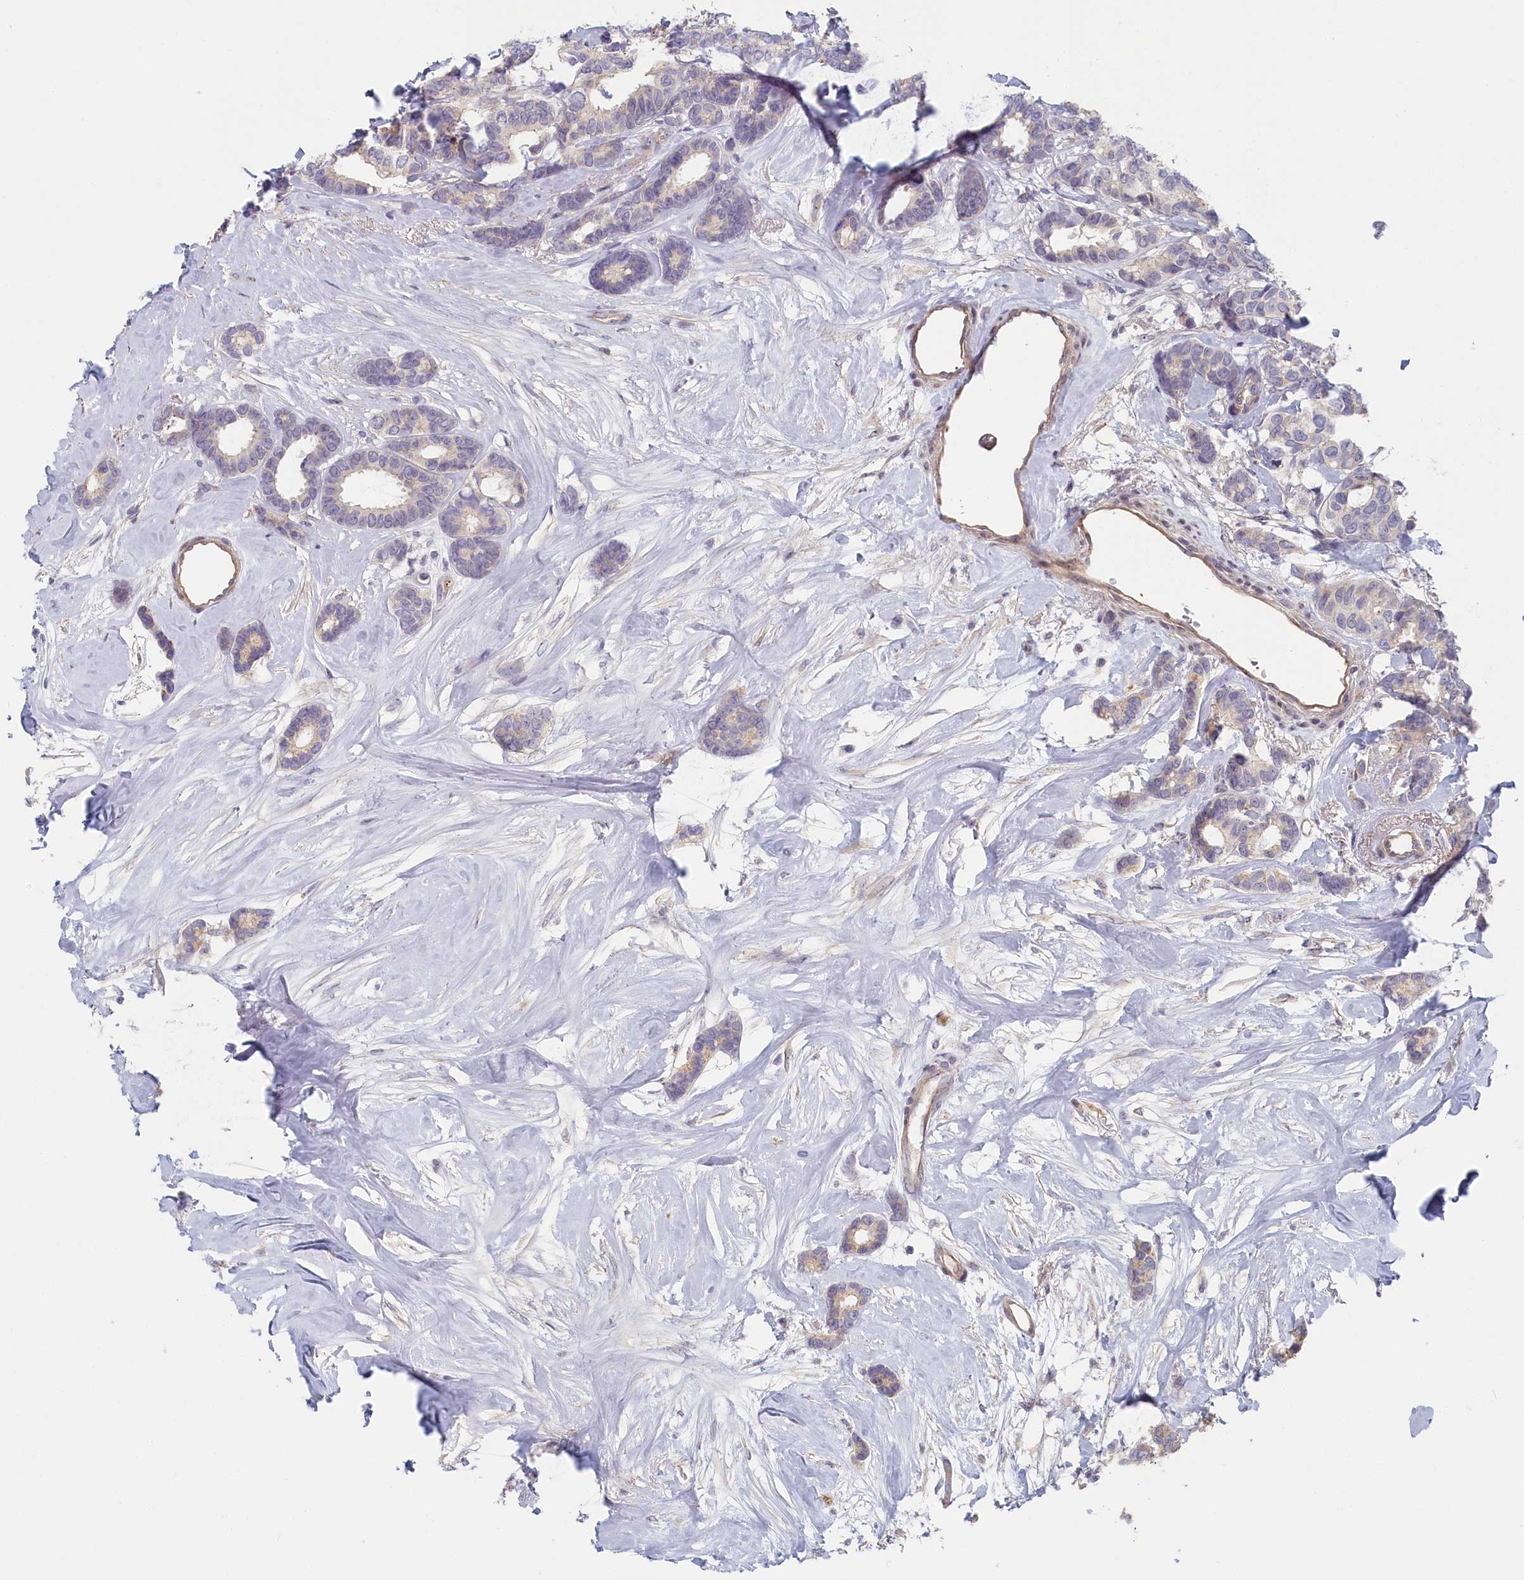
{"staining": {"intensity": "negative", "quantity": "none", "location": "none"}, "tissue": "breast cancer", "cell_type": "Tumor cells", "image_type": "cancer", "snomed": [{"axis": "morphology", "description": "Duct carcinoma"}, {"axis": "topography", "description": "Breast"}], "caption": "Immunohistochemistry (IHC) image of neoplastic tissue: invasive ductal carcinoma (breast) stained with DAB (3,3'-diaminobenzidine) exhibits no significant protein positivity in tumor cells.", "gene": "INTS4", "patient": {"sex": "female", "age": 87}}